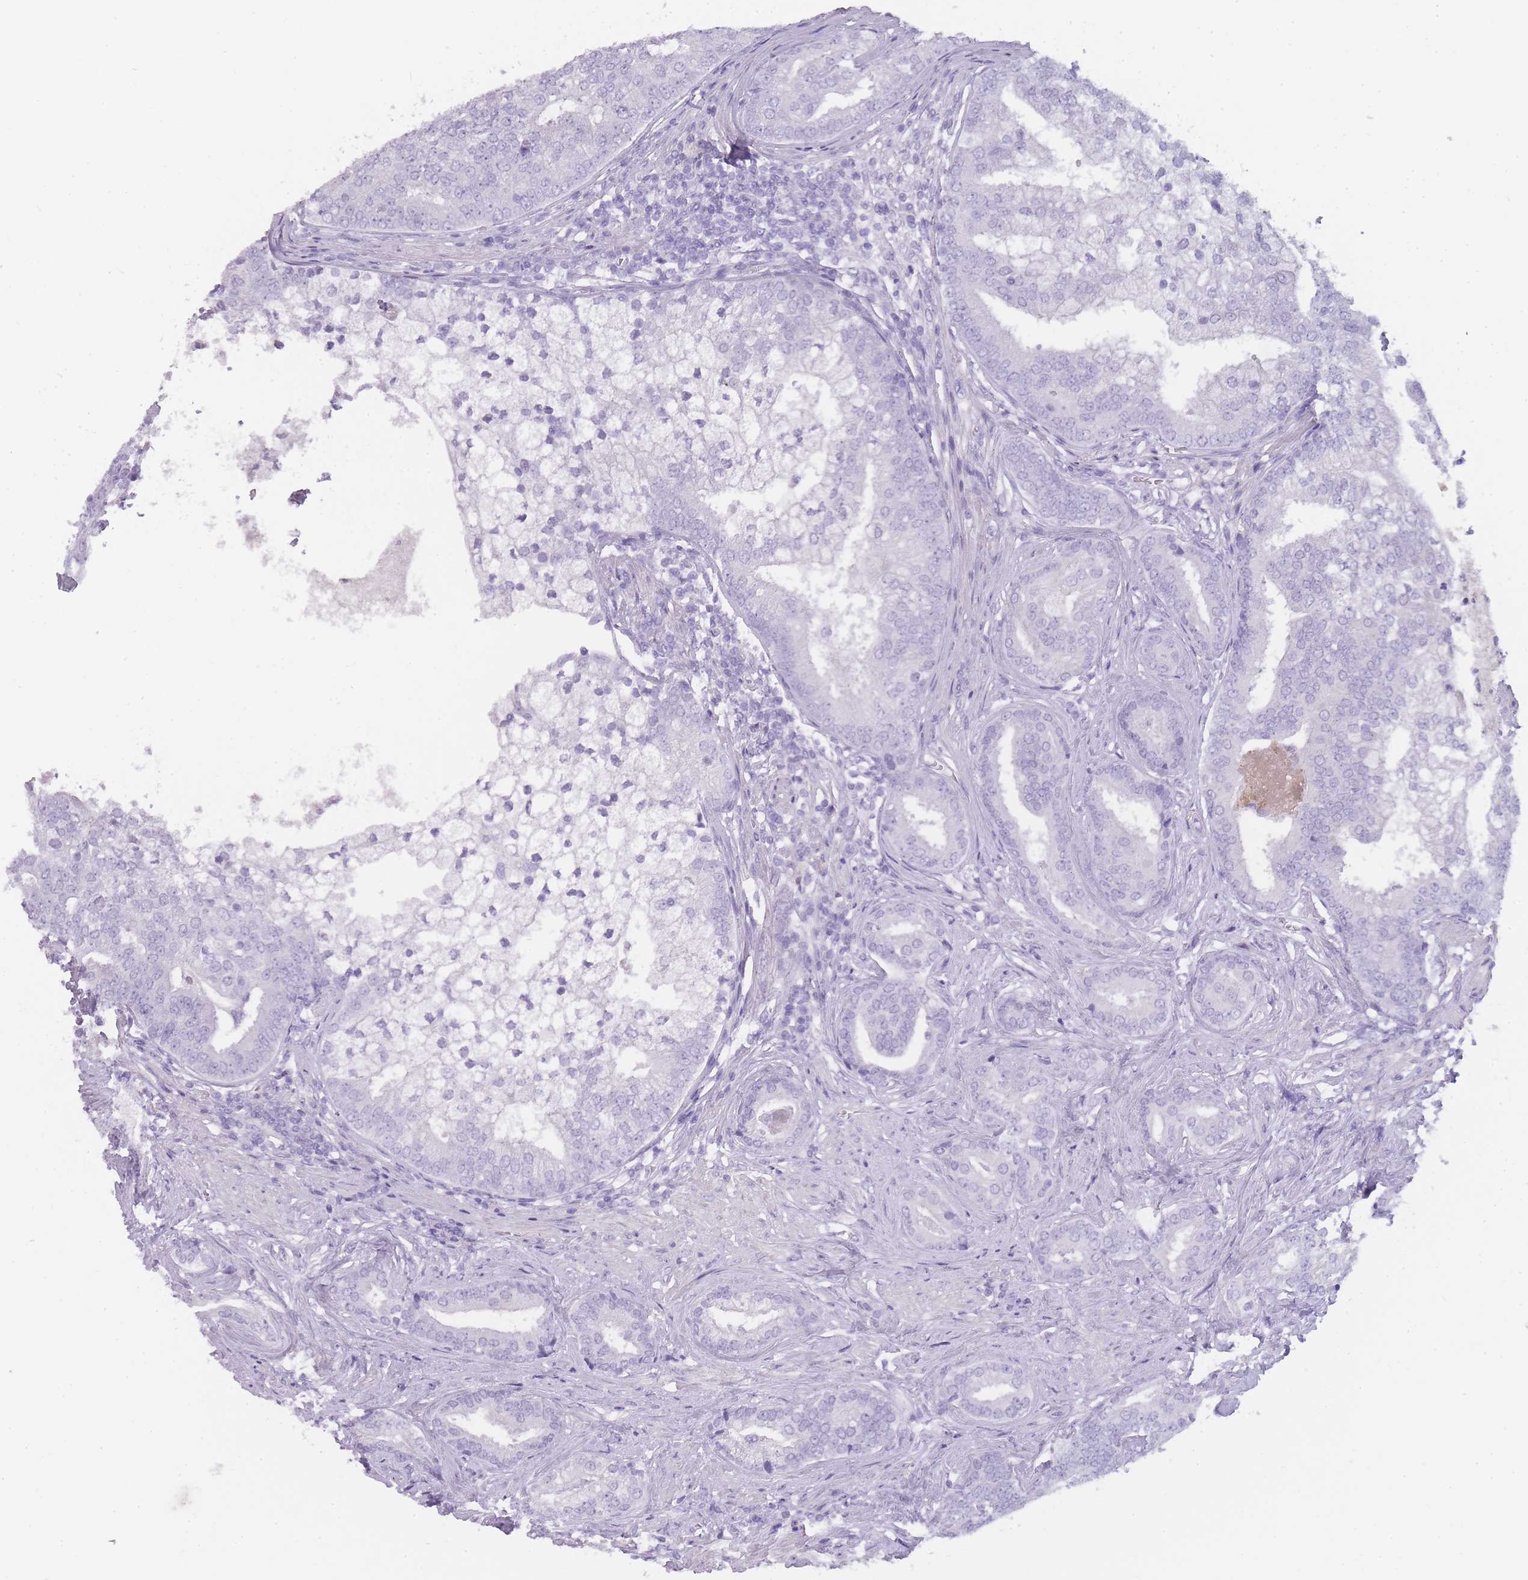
{"staining": {"intensity": "negative", "quantity": "none", "location": "none"}, "tissue": "prostate cancer", "cell_type": "Tumor cells", "image_type": "cancer", "snomed": [{"axis": "morphology", "description": "Adenocarcinoma, High grade"}, {"axis": "topography", "description": "Prostate"}], "caption": "Immunohistochemistry image of neoplastic tissue: prostate adenocarcinoma (high-grade) stained with DAB demonstrates no significant protein positivity in tumor cells.", "gene": "TCP11", "patient": {"sex": "male", "age": 55}}